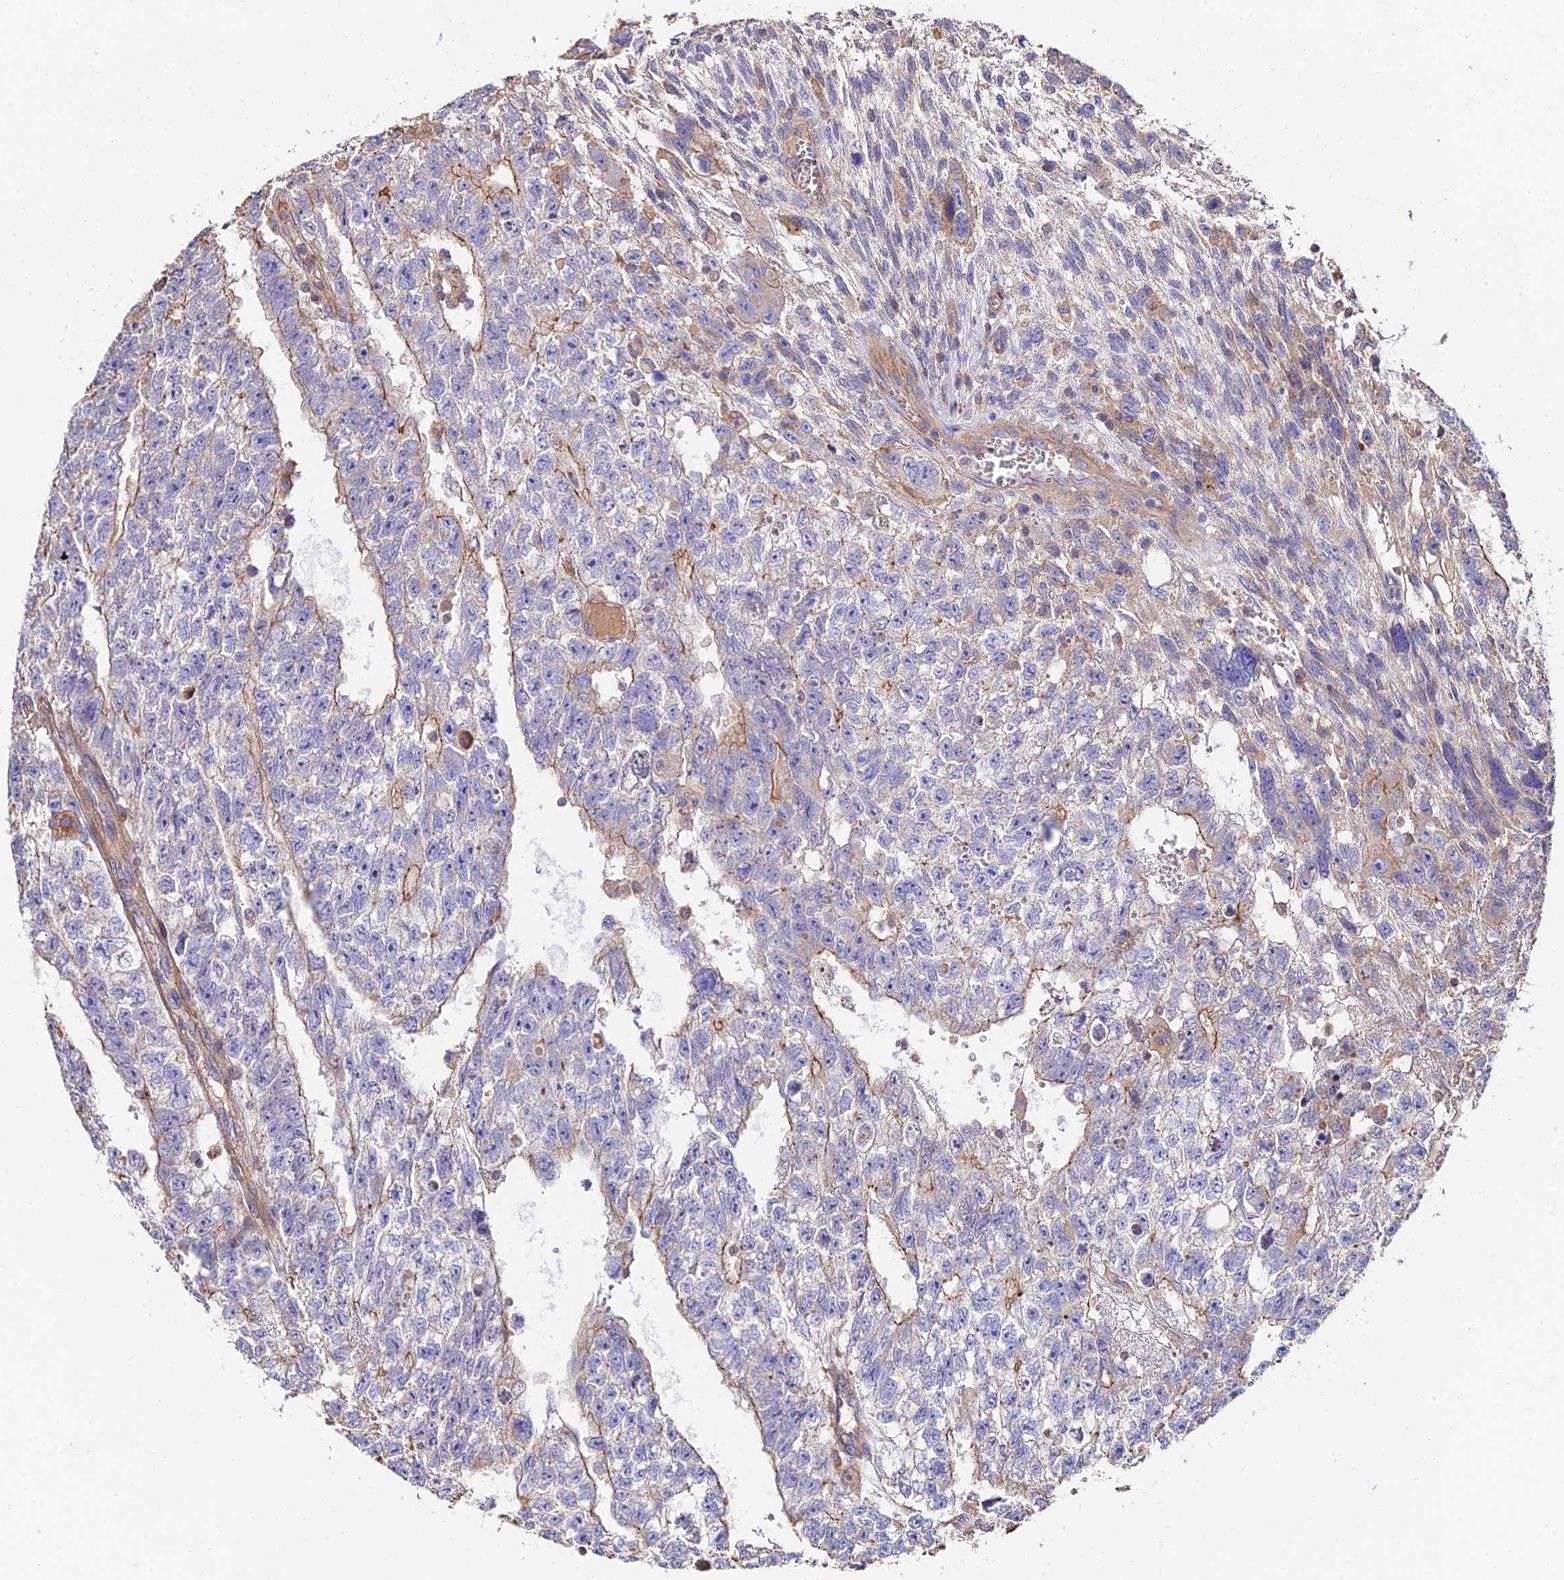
{"staining": {"intensity": "moderate", "quantity": "<25%", "location": "cytoplasmic/membranous"}, "tissue": "testis cancer", "cell_type": "Tumor cells", "image_type": "cancer", "snomed": [{"axis": "morphology", "description": "Carcinoma, Embryonal, NOS"}, {"axis": "topography", "description": "Testis"}], "caption": "Testis cancer stained with immunohistochemistry demonstrates moderate cytoplasmic/membranous positivity in approximately <25% of tumor cells.", "gene": "EXT1", "patient": {"sex": "male", "age": 26}}